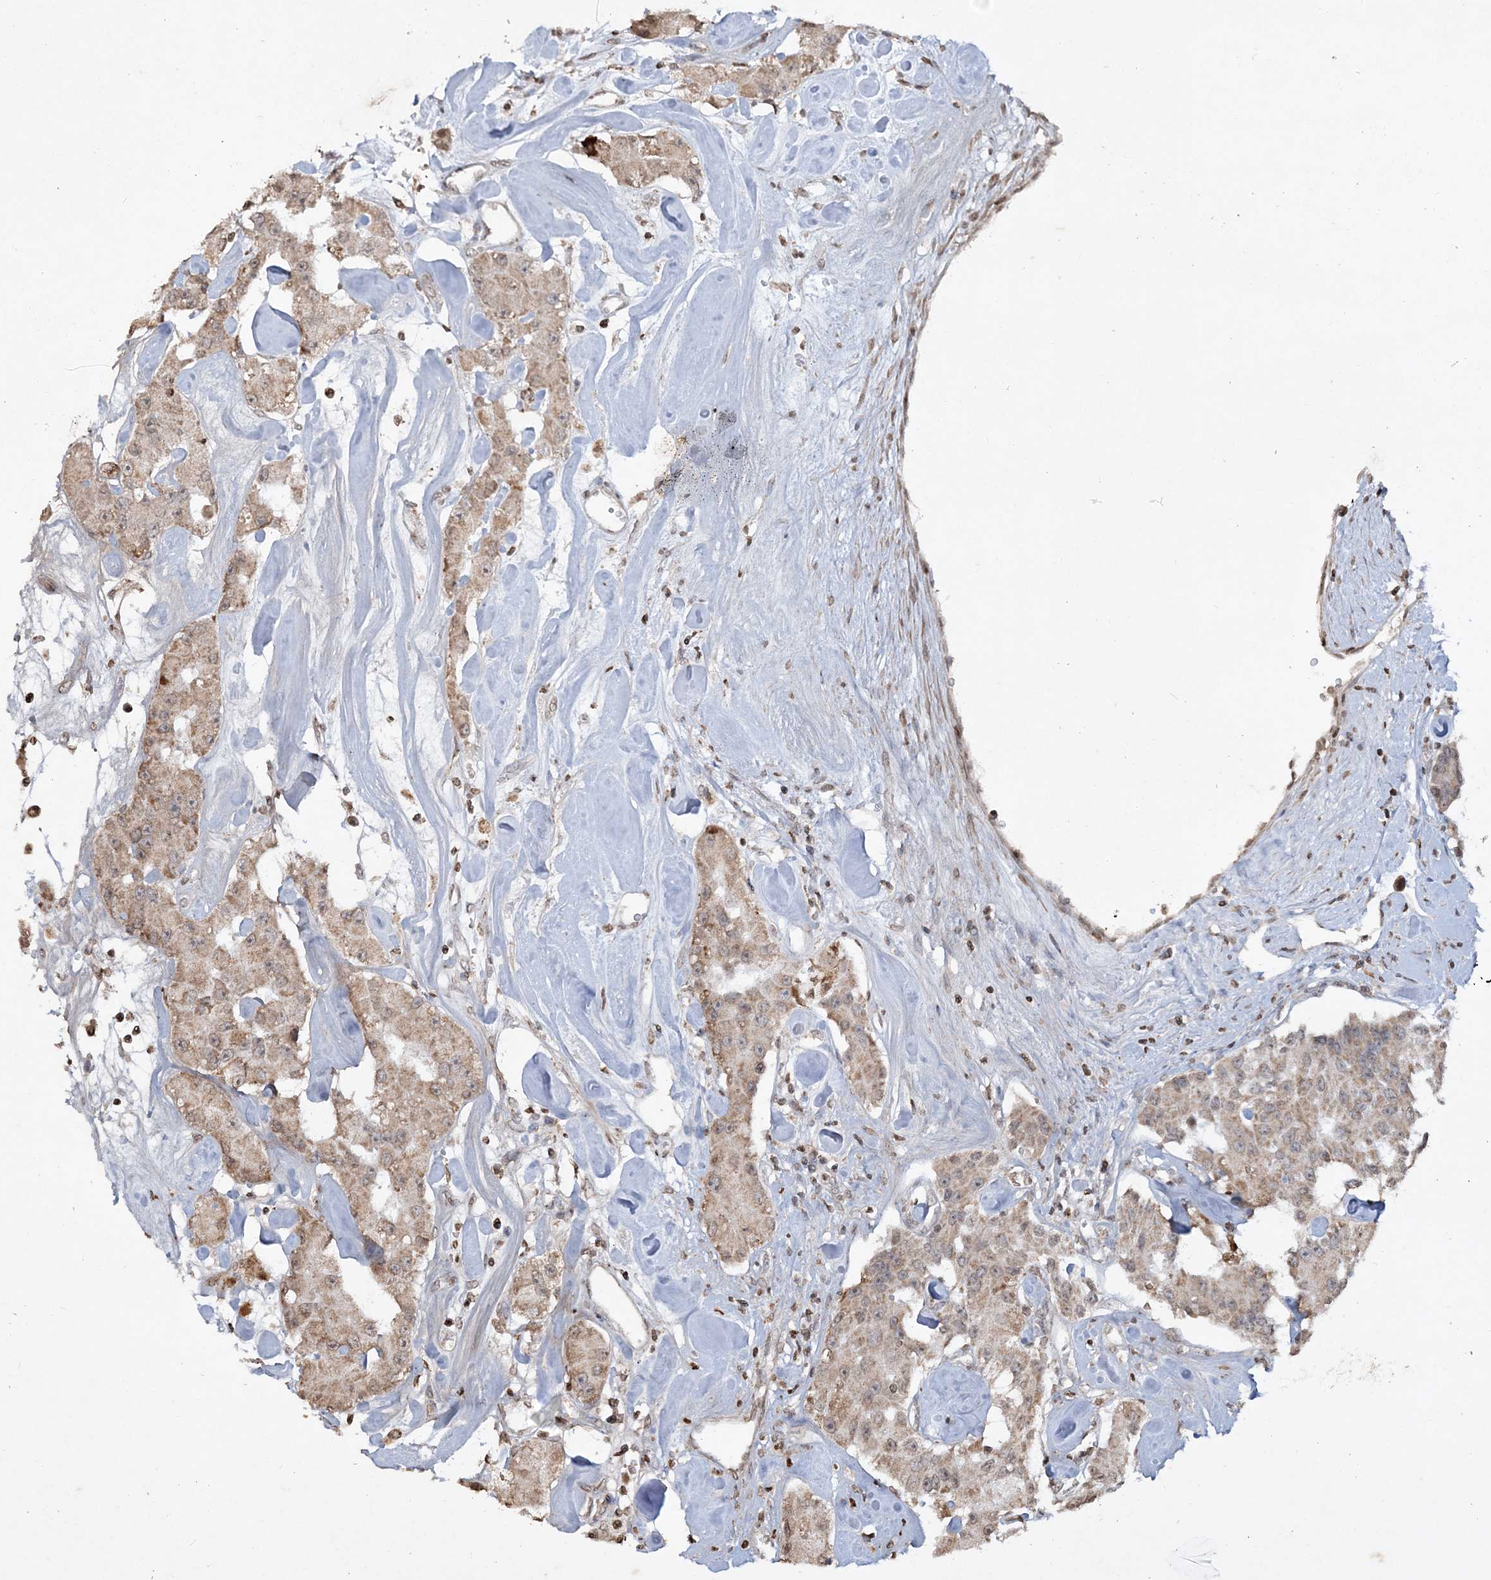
{"staining": {"intensity": "moderate", "quantity": "25%-75%", "location": "cytoplasmic/membranous"}, "tissue": "carcinoid", "cell_type": "Tumor cells", "image_type": "cancer", "snomed": [{"axis": "morphology", "description": "Carcinoid, malignant, NOS"}, {"axis": "topography", "description": "Pancreas"}], "caption": "Malignant carcinoid stained for a protein shows moderate cytoplasmic/membranous positivity in tumor cells.", "gene": "TTC7A", "patient": {"sex": "male", "age": 41}}